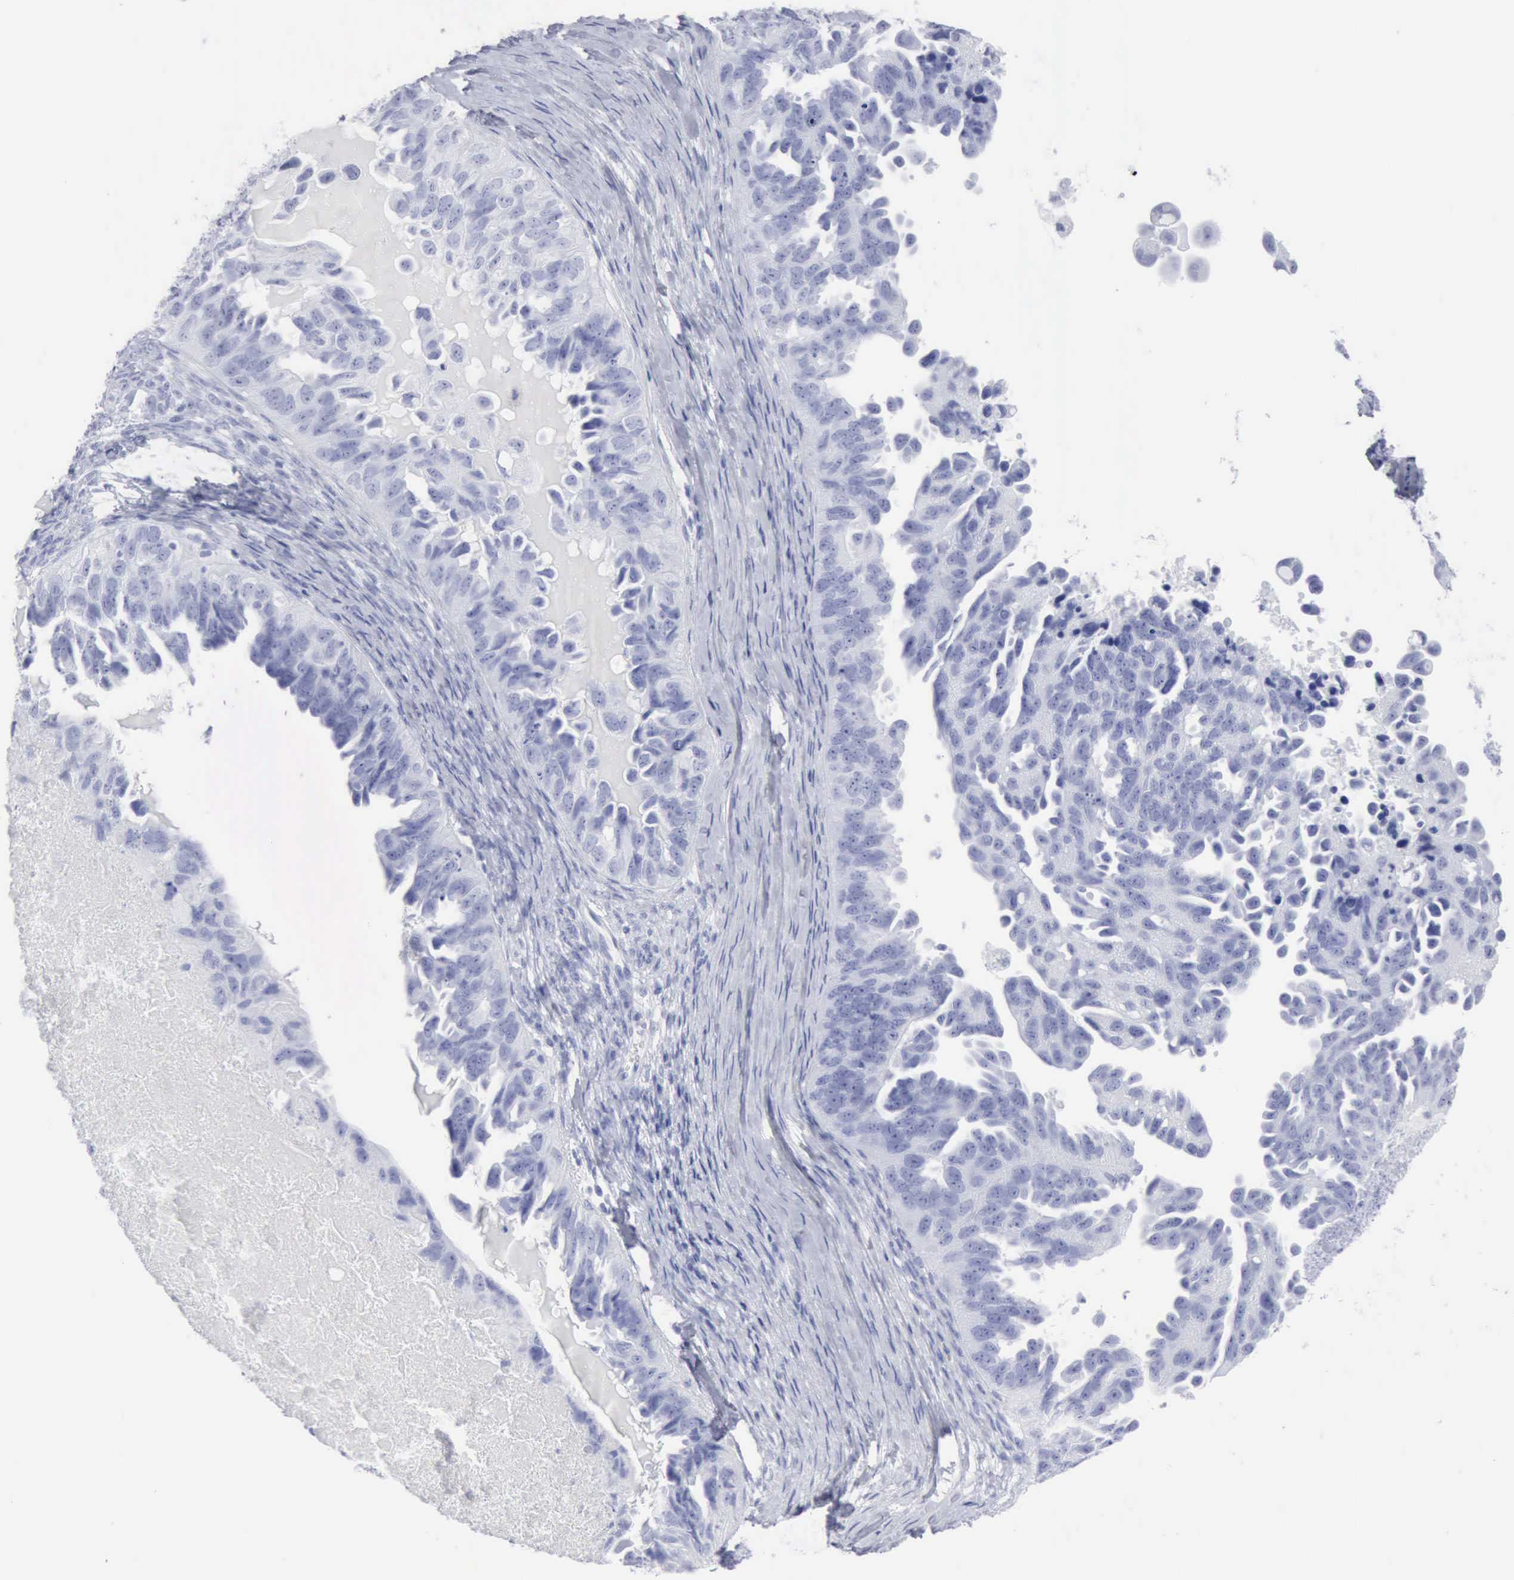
{"staining": {"intensity": "negative", "quantity": "none", "location": "none"}, "tissue": "ovarian cancer", "cell_type": "Tumor cells", "image_type": "cancer", "snomed": [{"axis": "morphology", "description": "Cystadenocarcinoma, serous, NOS"}, {"axis": "topography", "description": "Ovary"}], "caption": "Ovarian cancer was stained to show a protein in brown. There is no significant expression in tumor cells.", "gene": "CMA1", "patient": {"sex": "female", "age": 82}}